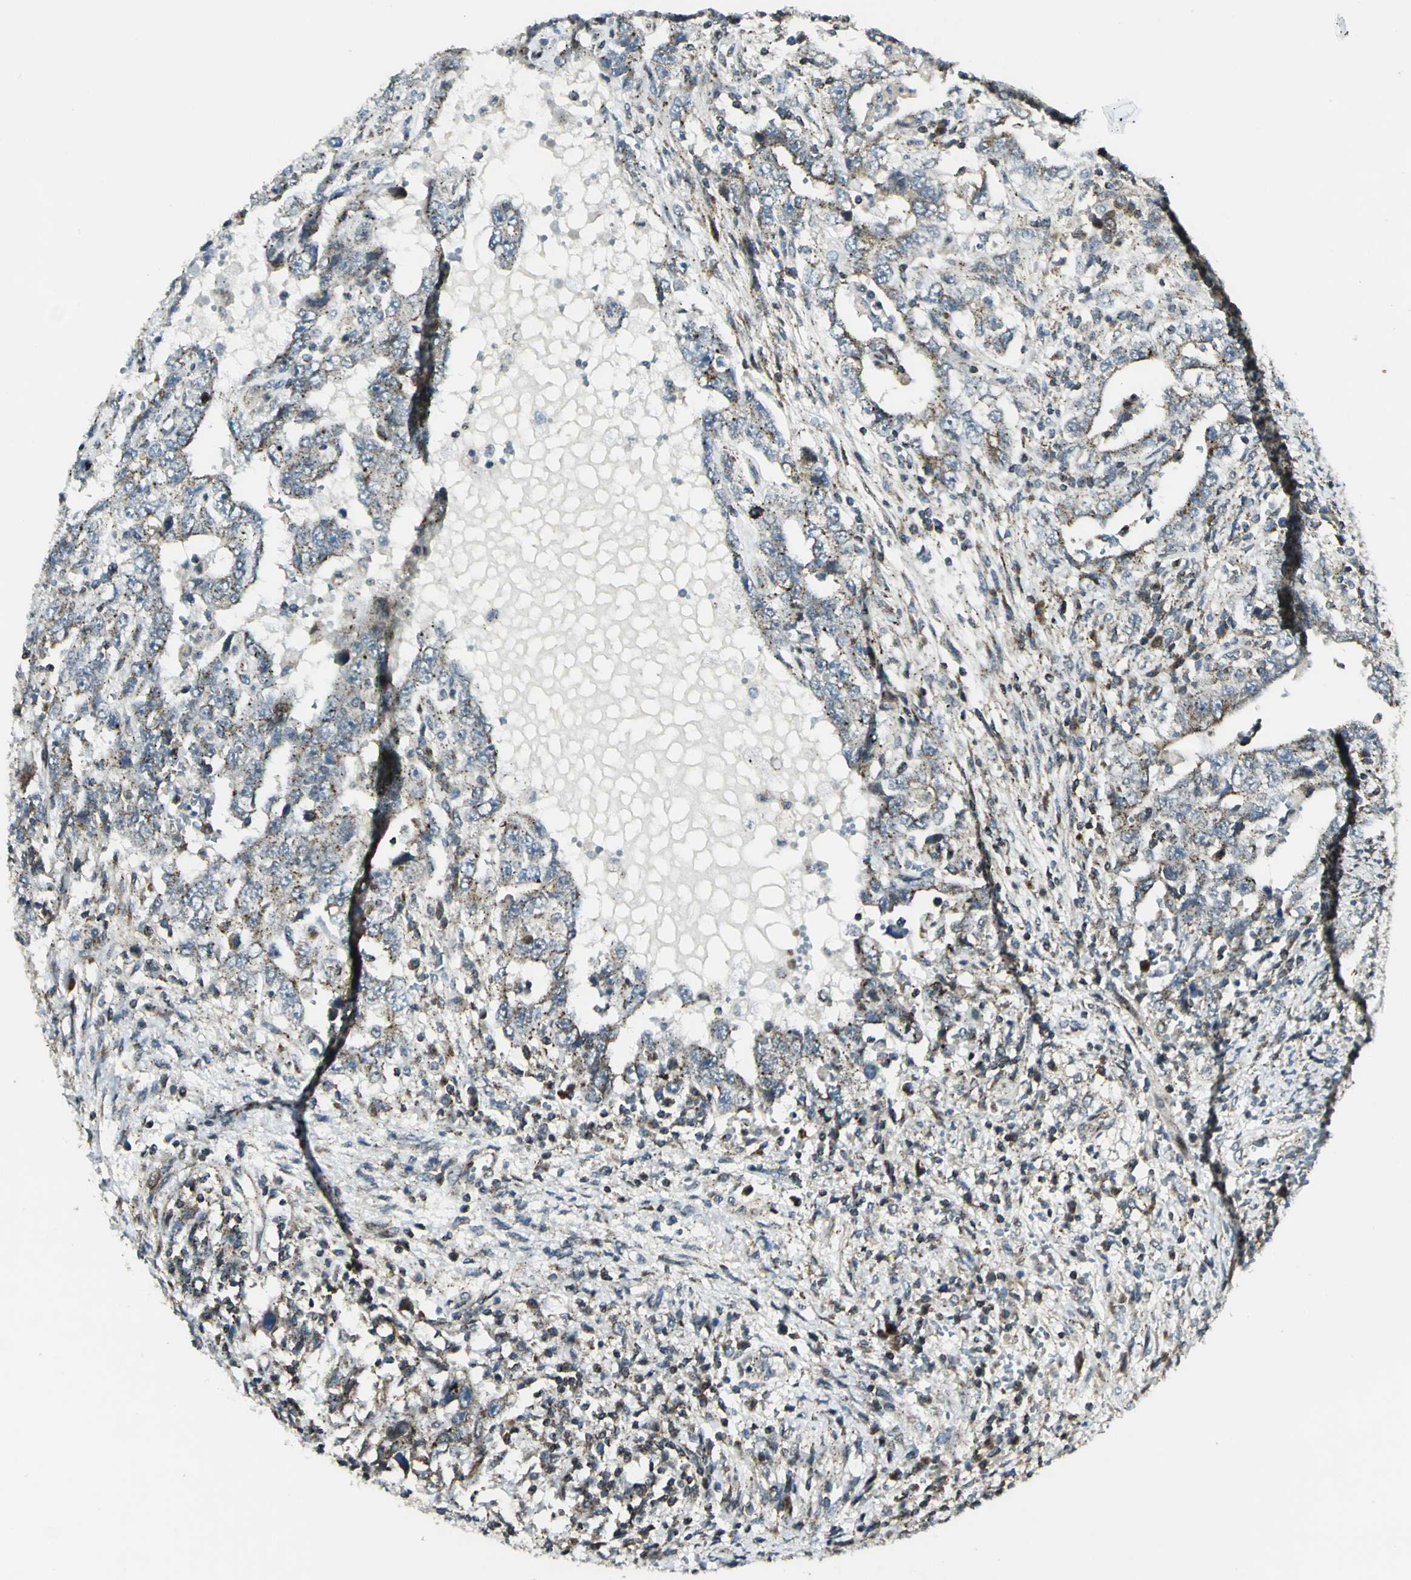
{"staining": {"intensity": "moderate", "quantity": ">75%", "location": "cytoplasmic/membranous"}, "tissue": "testis cancer", "cell_type": "Tumor cells", "image_type": "cancer", "snomed": [{"axis": "morphology", "description": "Carcinoma, Embryonal, NOS"}, {"axis": "topography", "description": "Testis"}], "caption": "This is an image of IHC staining of testis cancer (embryonal carcinoma), which shows moderate positivity in the cytoplasmic/membranous of tumor cells.", "gene": "ATP6V1A", "patient": {"sex": "male", "age": 26}}